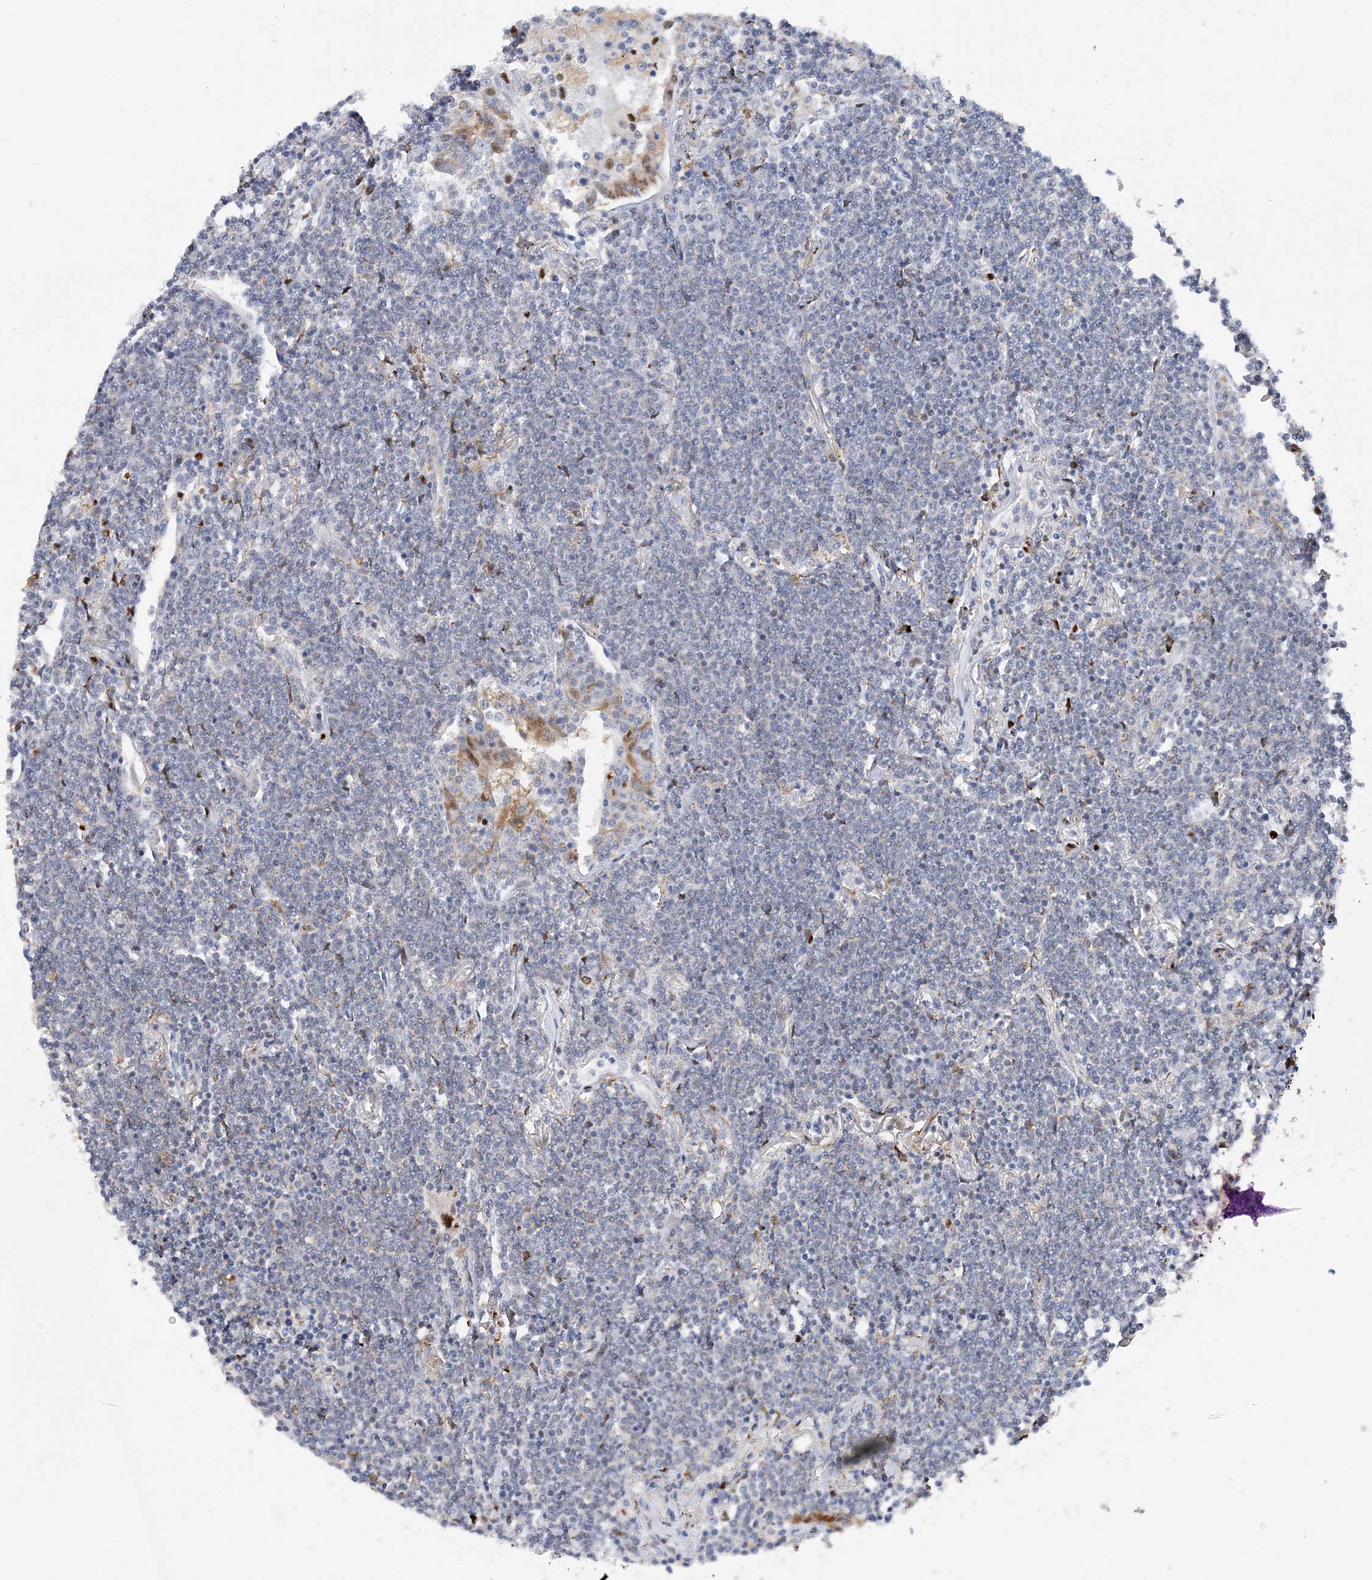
{"staining": {"intensity": "negative", "quantity": "none", "location": "none"}, "tissue": "lymphoma", "cell_type": "Tumor cells", "image_type": "cancer", "snomed": [{"axis": "morphology", "description": "Malignant lymphoma, non-Hodgkin's type, Low grade"}, {"axis": "topography", "description": "Lung"}], "caption": "The image shows no staining of tumor cells in lymphoma.", "gene": "NIT2", "patient": {"sex": "female", "age": 71}}